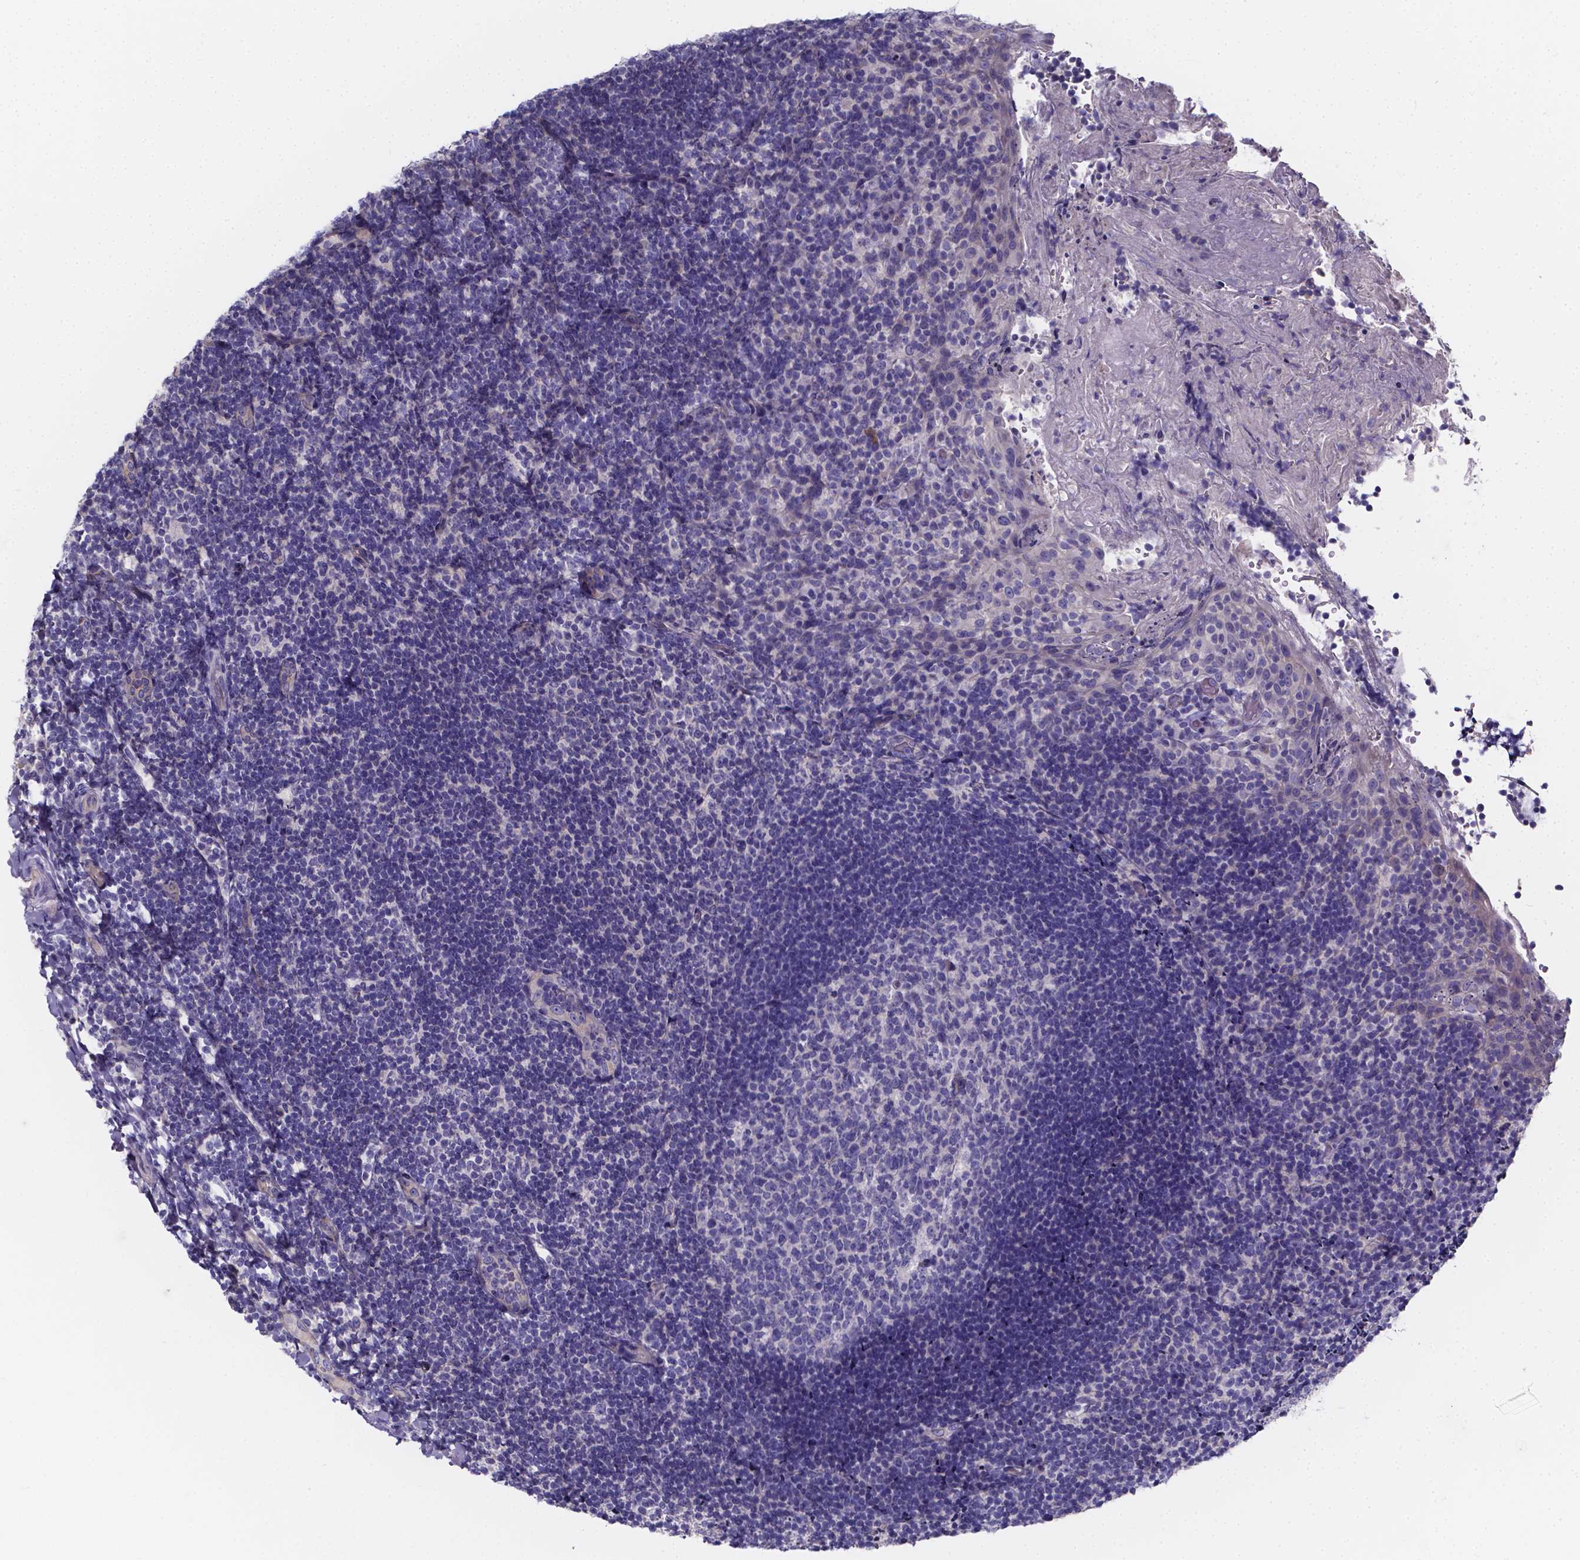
{"staining": {"intensity": "negative", "quantity": "none", "location": "none"}, "tissue": "tonsil", "cell_type": "Germinal center cells", "image_type": "normal", "snomed": [{"axis": "morphology", "description": "Normal tissue, NOS"}, {"axis": "topography", "description": "Tonsil"}], "caption": "Immunohistochemical staining of normal tonsil demonstrates no significant positivity in germinal center cells.", "gene": "CACNG8", "patient": {"sex": "female", "age": 10}}